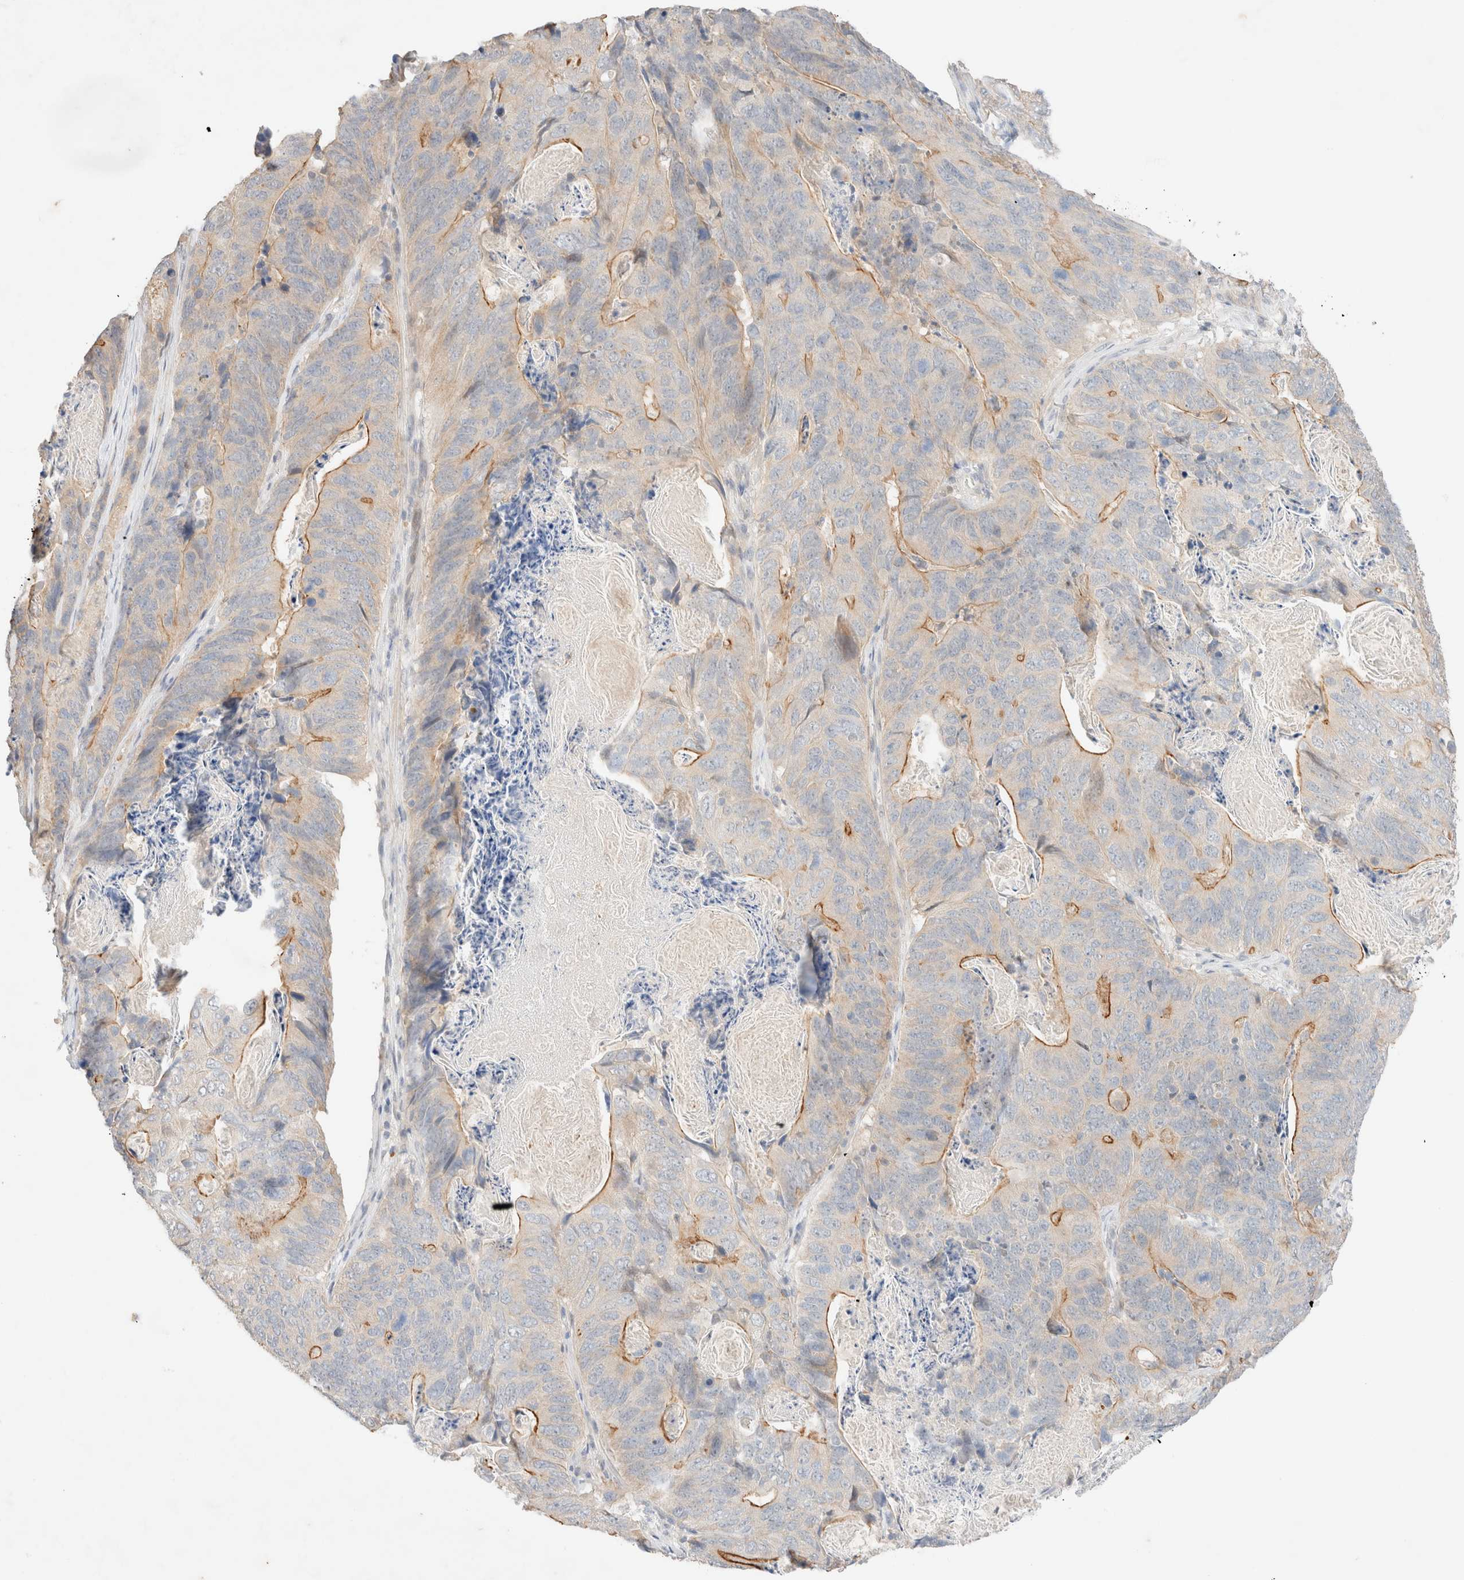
{"staining": {"intensity": "moderate", "quantity": "25%-75%", "location": "cytoplasmic/membranous"}, "tissue": "stomach cancer", "cell_type": "Tumor cells", "image_type": "cancer", "snomed": [{"axis": "morphology", "description": "Normal tissue, NOS"}, {"axis": "morphology", "description": "Adenocarcinoma, NOS"}, {"axis": "topography", "description": "Stomach"}], "caption": "Human adenocarcinoma (stomach) stained for a protein (brown) demonstrates moderate cytoplasmic/membranous positive expression in approximately 25%-75% of tumor cells.", "gene": "SGSM2", "patient": {"sex": "female", "age": 89}}